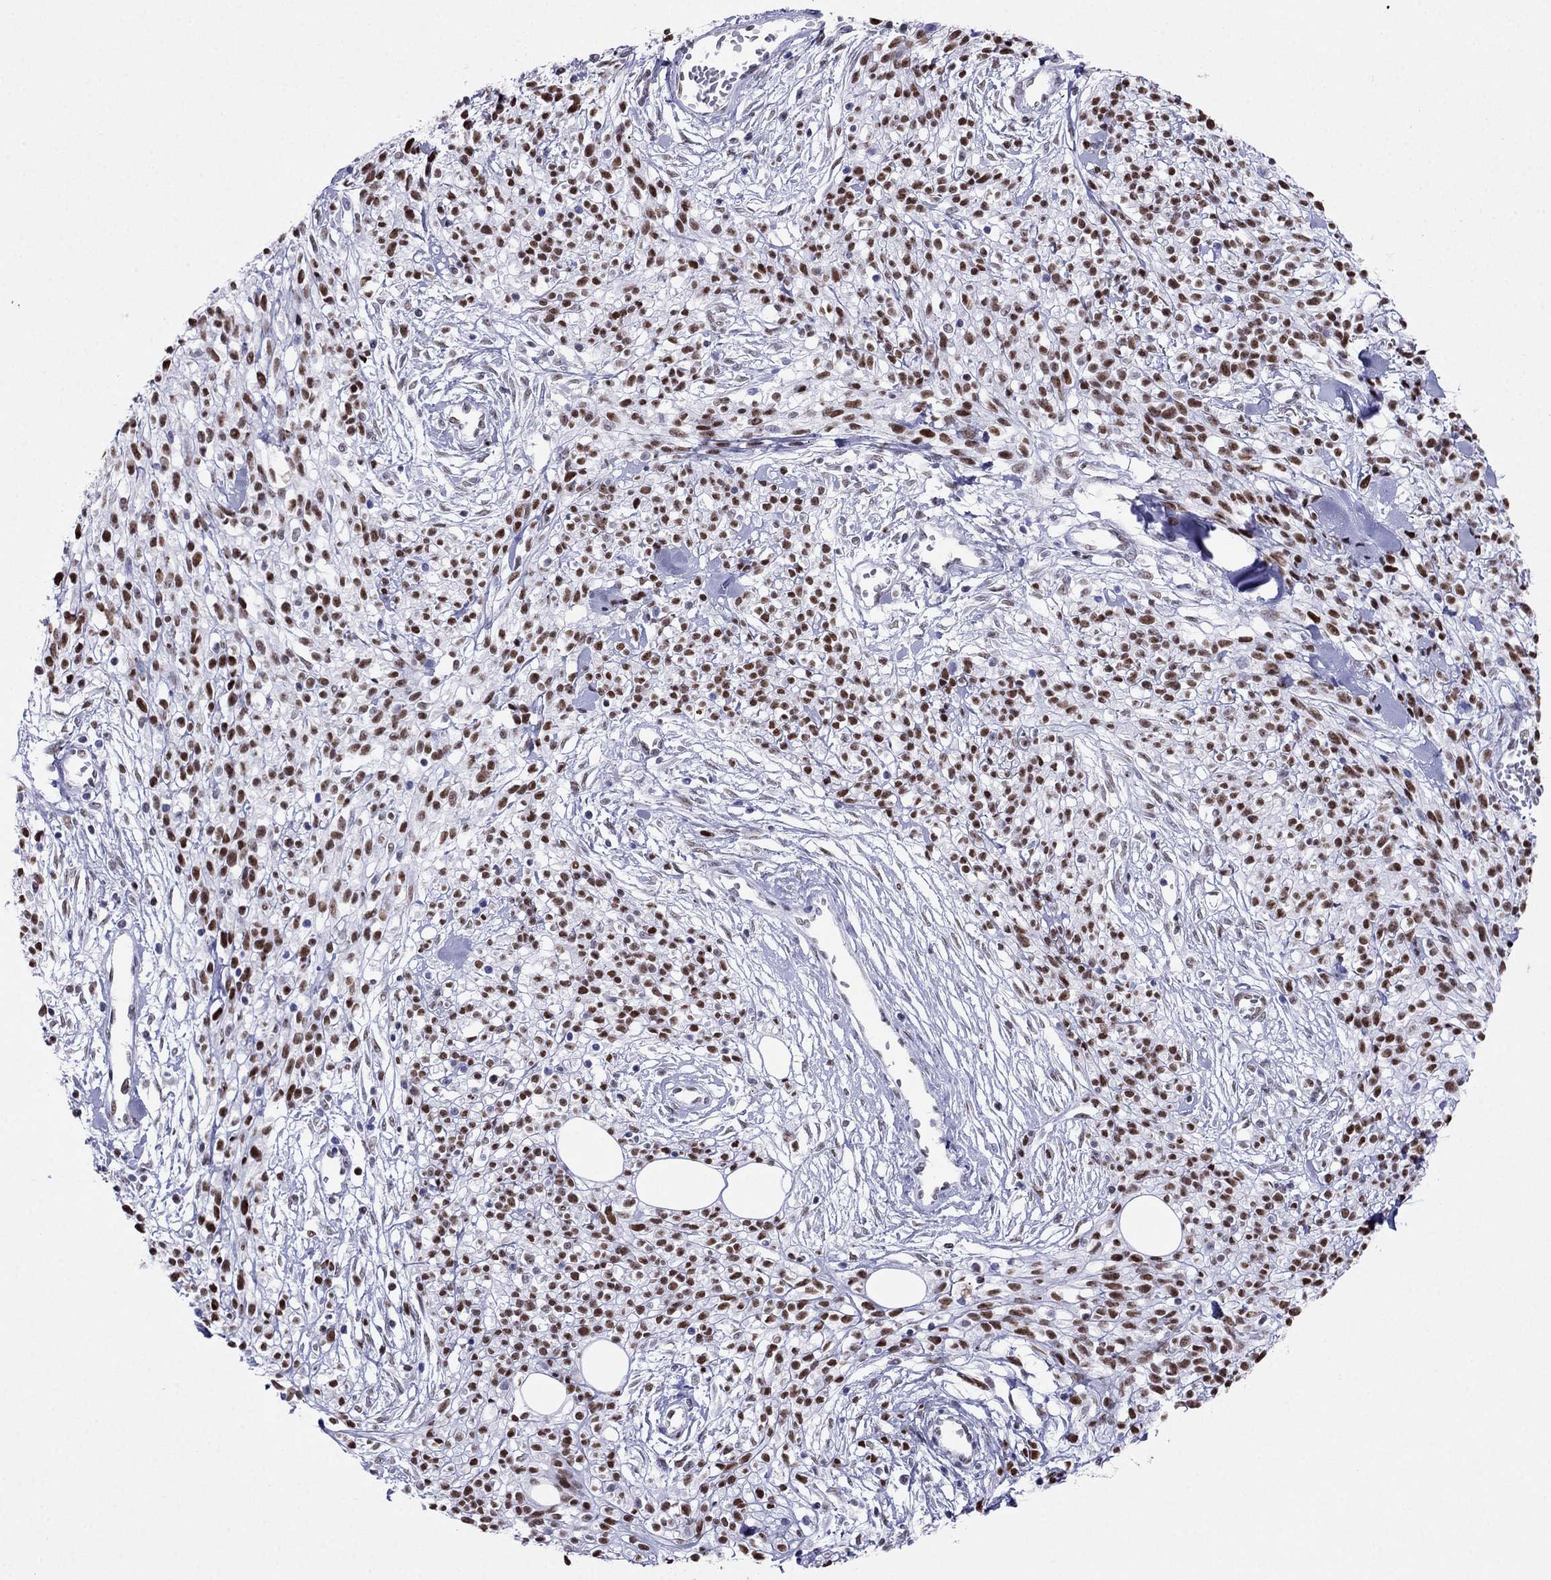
{"staining": {"intensity": "strong", "quantity": ">75%", "location": "nuclear"}, "tissue": "melanoma", "cell_type": "Tumor cells", "image_type": "cancer", "snomed": [{"axis": "morphology", "description": "Malignant melanoma, NOS"}, {"axis": "topography", "description": "Skin"}, {"axis": "topography", "description": "Skin of trunk"}], "caption": "Malignant melanoma stained with immunohistochemistry shows strong nuclear staining in approximately >75% of tumor cells.", "gene": "PPM1G", "patient": {"sex": "male", "age": 74}}